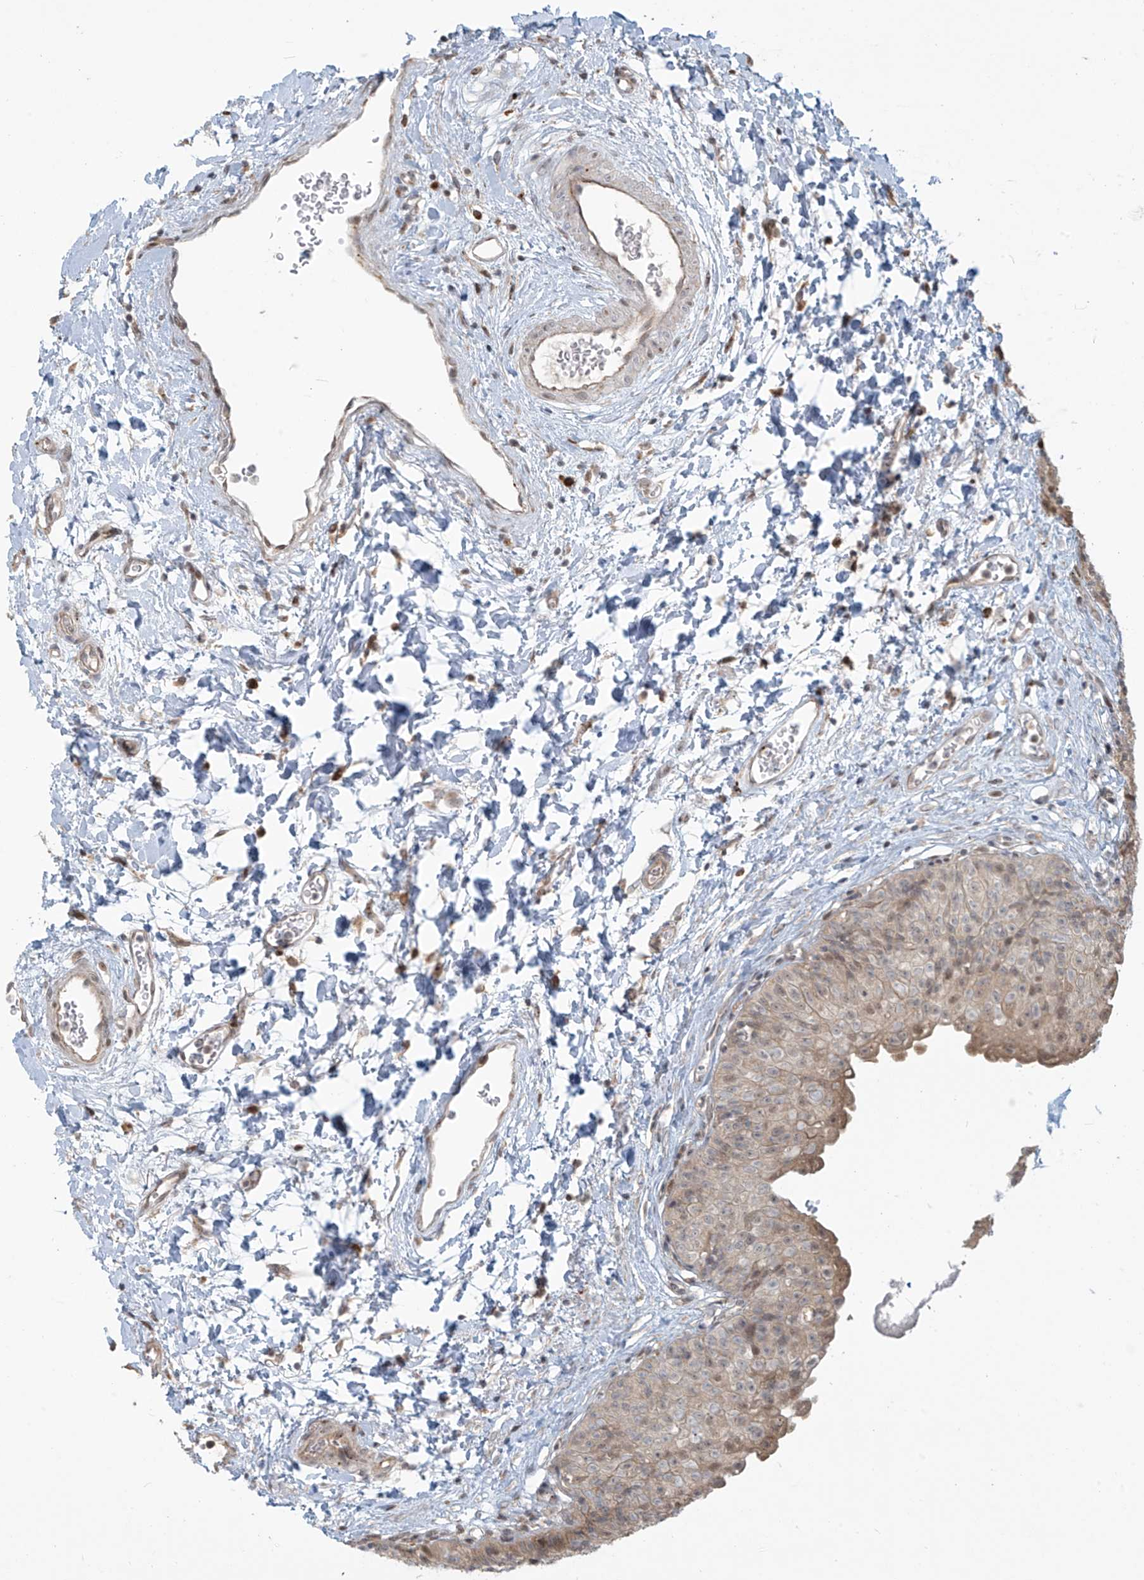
{"staining": {"intensity": "weak", "quantity": "25%-75%", "location": "cytoplasmic/membranous,nuclear"}, "tissue": "urinary bladder", "cell_type": "Urothelial cells", "image_type": "normal", "snomed": [{"axis": "morphology", "description": "Normal tissue, NOS"}, {"axis": "topography", "description": "Urinary bladder"}], "caption": "Protein staining by immunohistochemistry (IHC) displays weak cytoplasmic/membranous,nuclear positivity in approximately 25%-75% of urothelial cells in benign urinary bladder. The staining was performed using DAB to visualize the protein expression in brown, while the nuclei were stained in blue with hematoxylin (Magnification: 20x).", "gene": "PLEKHM3", "patient": {"sex": "male", "age": 51}}